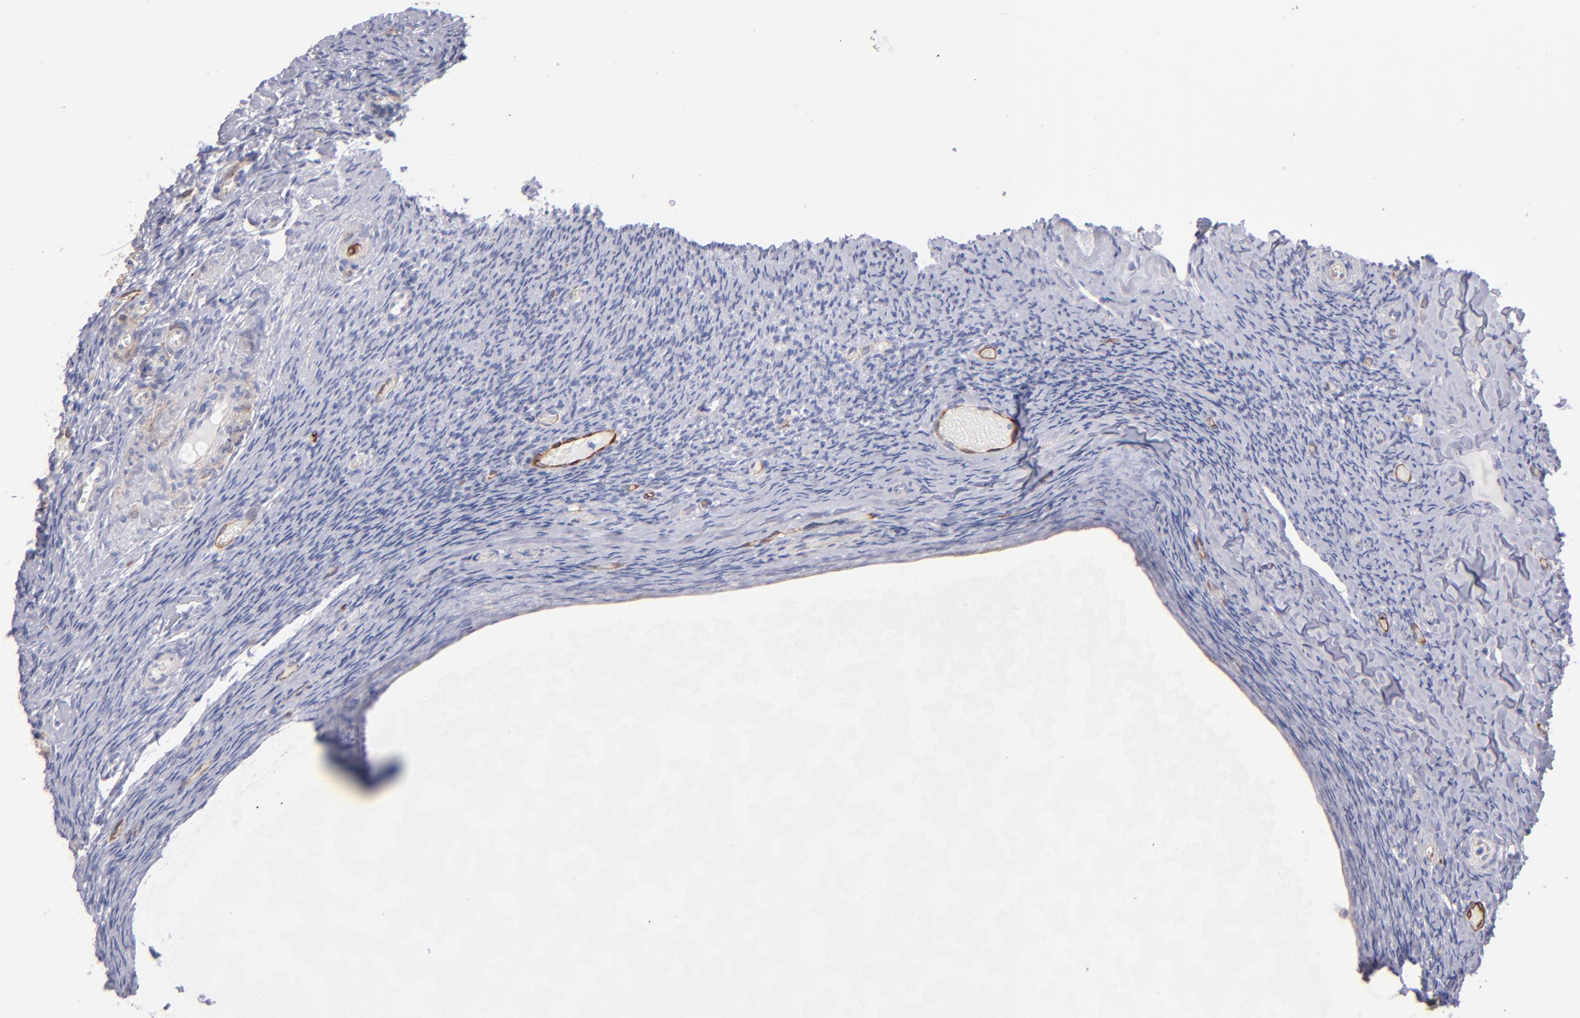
{"staining": {"intensity": "negative", "quantity": "none", "location": "none"}, "tissue": "ovary", "cell_type": "Follicle cells", "image_type": "normal", "snomed": [{"axis": "morphology", "description": "Normal tissue, NOS"}, {"axis": "topography", "description": "Ovary"}], "caption": "DAB immunohistochemical staining of normal ovary reveals no significant expression in follicle cells. Brightfield microscopy of immunohistochemistry stained with DAB (brown) and hematoxylin (blue), captured at high magnification.", "gene": "AHNAK2", "patient": {"sex": "female", "age": 60}}